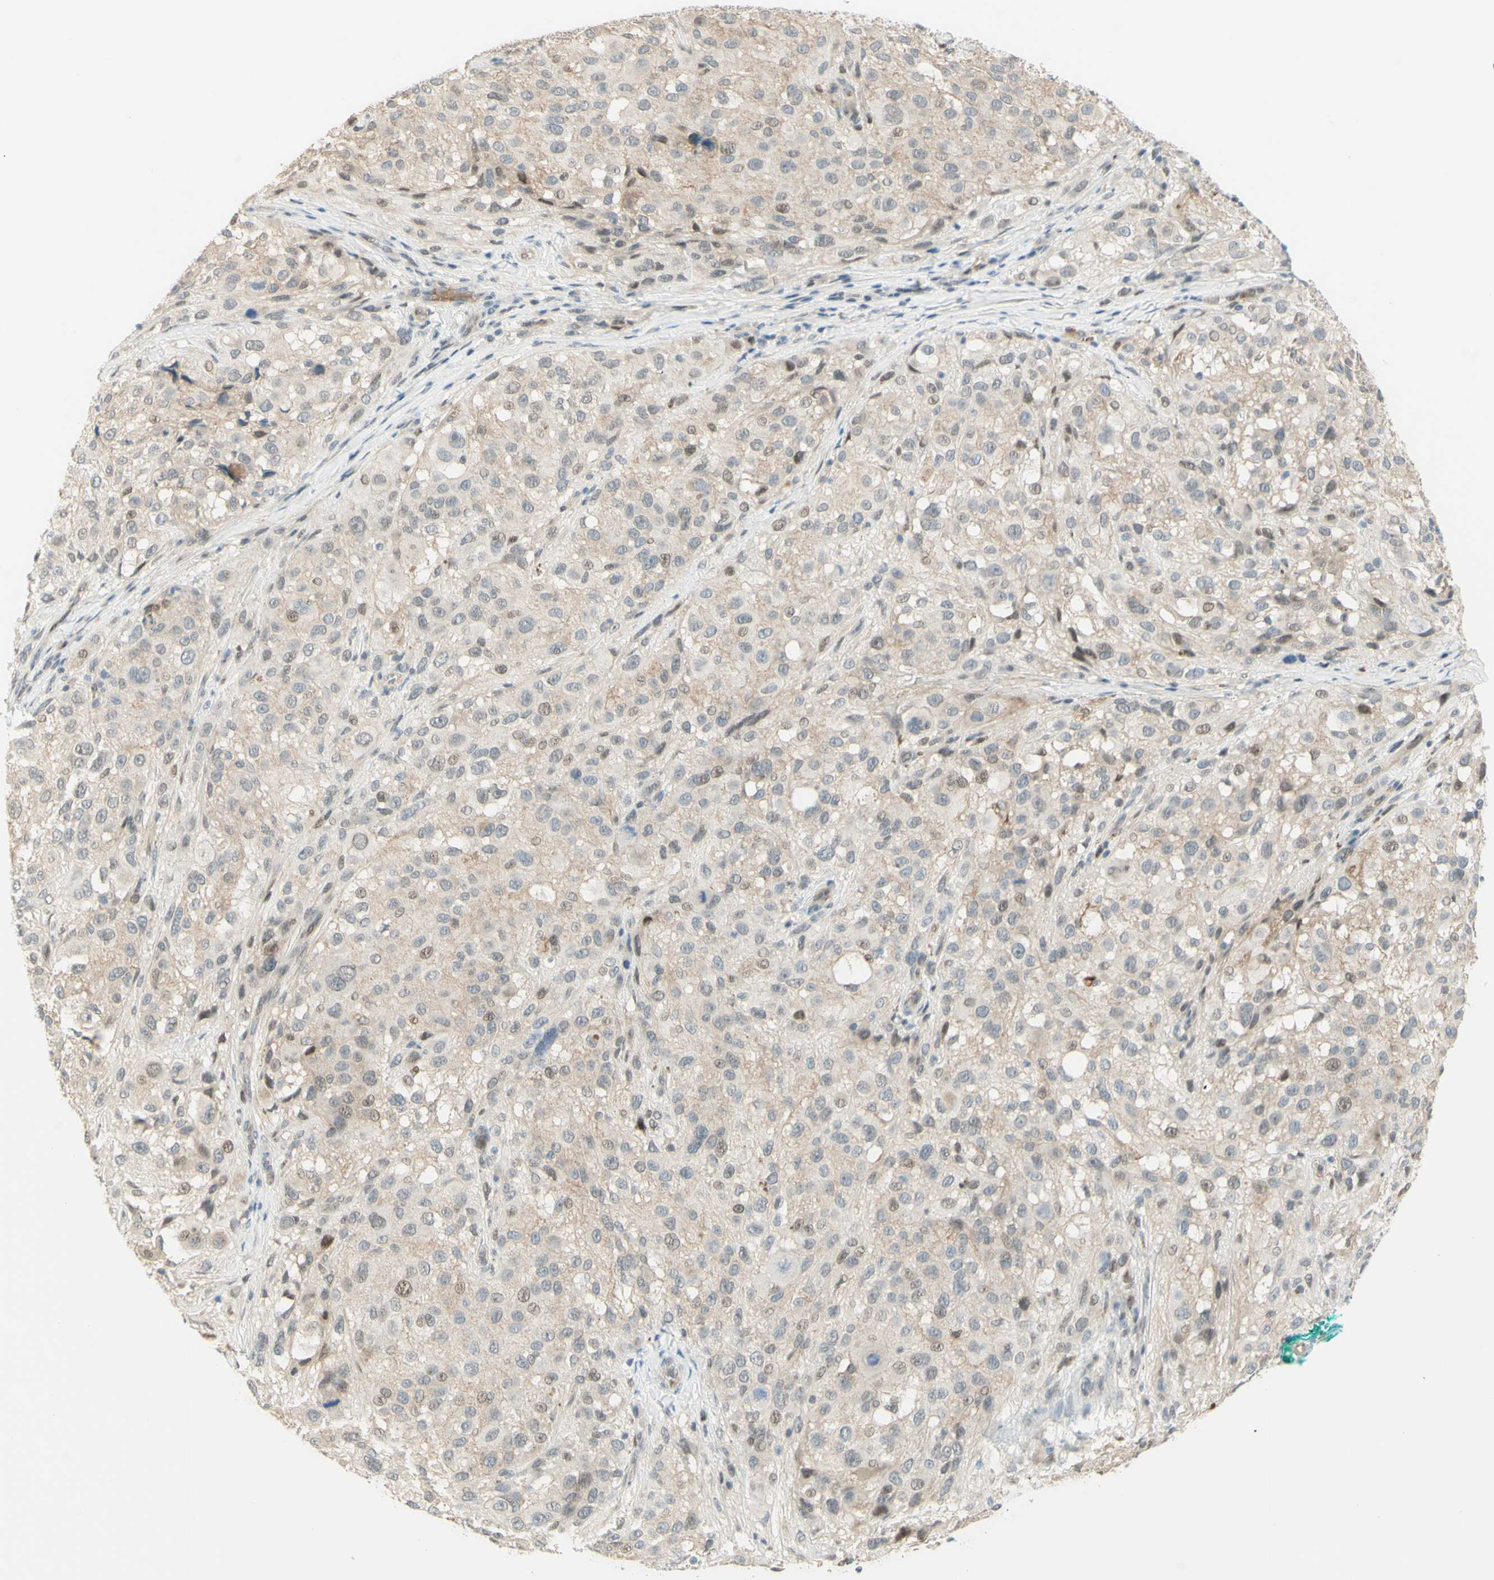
{"staining": {"intensity": "weak", "quantity": "<25%", "location": "nuclear"}, "tissue": "melanoma", "cell_type": "Tumor cells", "image_type": "cancer", "snomed": [{"axis": "morphology", "description": "Necrosis, NOS"}, {"axis": "morphology", "description": "Malignant melanoma, NOS"}, {"axis": "topography", "description": "Skin"}], "caption": "Tumor cells show no significant protein expression in malignant melanoma.", "gene": "ANGPT2", "patient": {"sex": "female", "age": 87}}